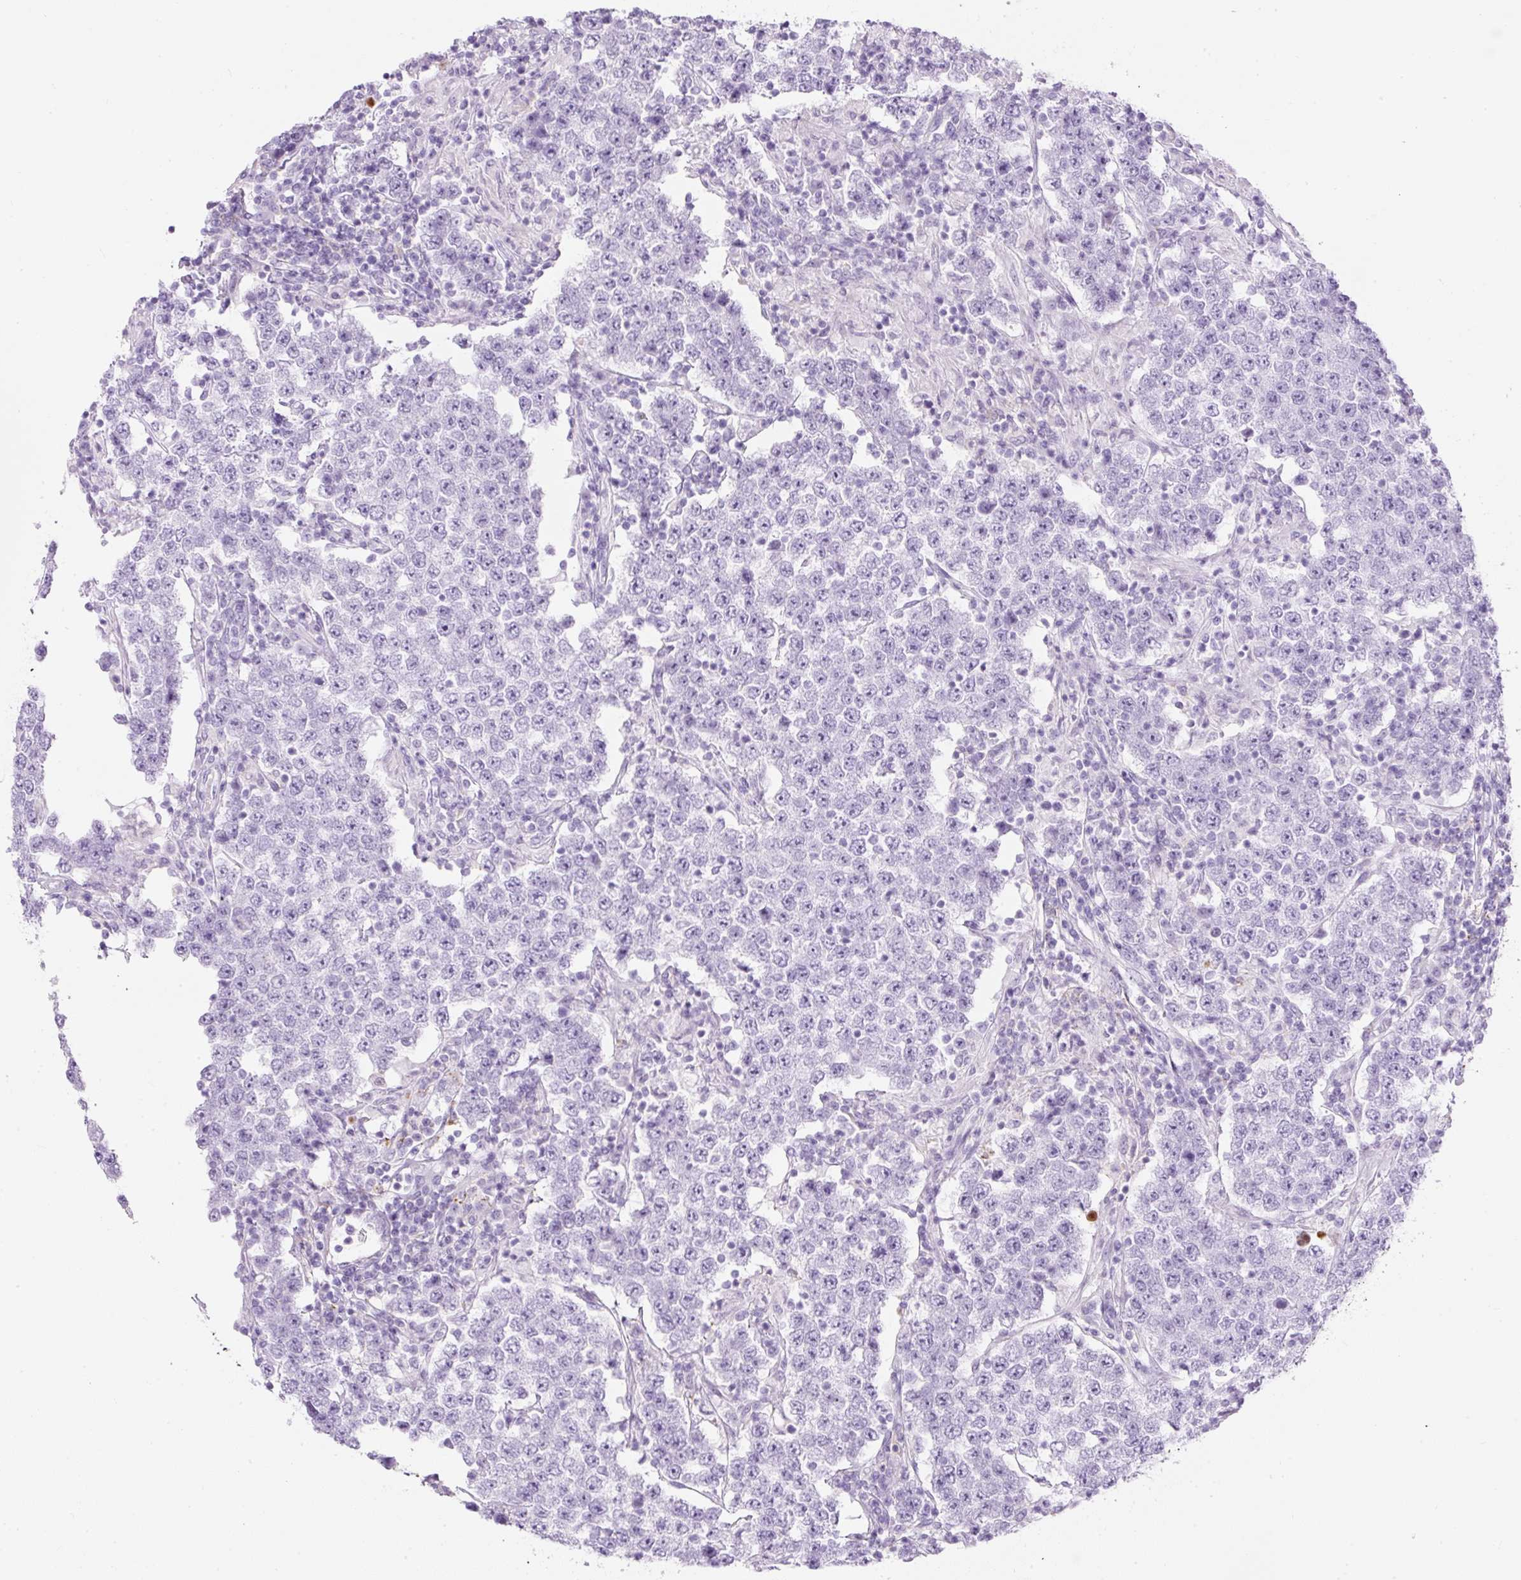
{"staining": {"intensity": "negative", "quantity": "none", "location": "none"}, "tissue": "testis cancer", "cell_type": "Tumor cells", "image_type": "cancer", "snomed": [{"axis": "morphology", "description": "Normal tissue, NOS"}, {"axis": "morphology", "description": "Urothelial carcinoma, High grade"}, {"axis": "morphology", "description": "Seminoma, NOS"}, {"axis": "morphology", "description": "Carcinoma, Embryonal, NOS"}, {"axis": "topography", "description": "Urinary bladder"}, {"axis": "topography", "description": "Testis"}], "caption": "DAB (3,3'-diaminobenzidine) immunohistochemical staining of human testis cancer (urothelial carcinoma (high-grade)) demonstrates no significant positivity in tumor cells. (DAB immunohistochemistry (IHC), high magnification).", "gene": "APOA1", "patient": {"sex": "male", "age": 41}}